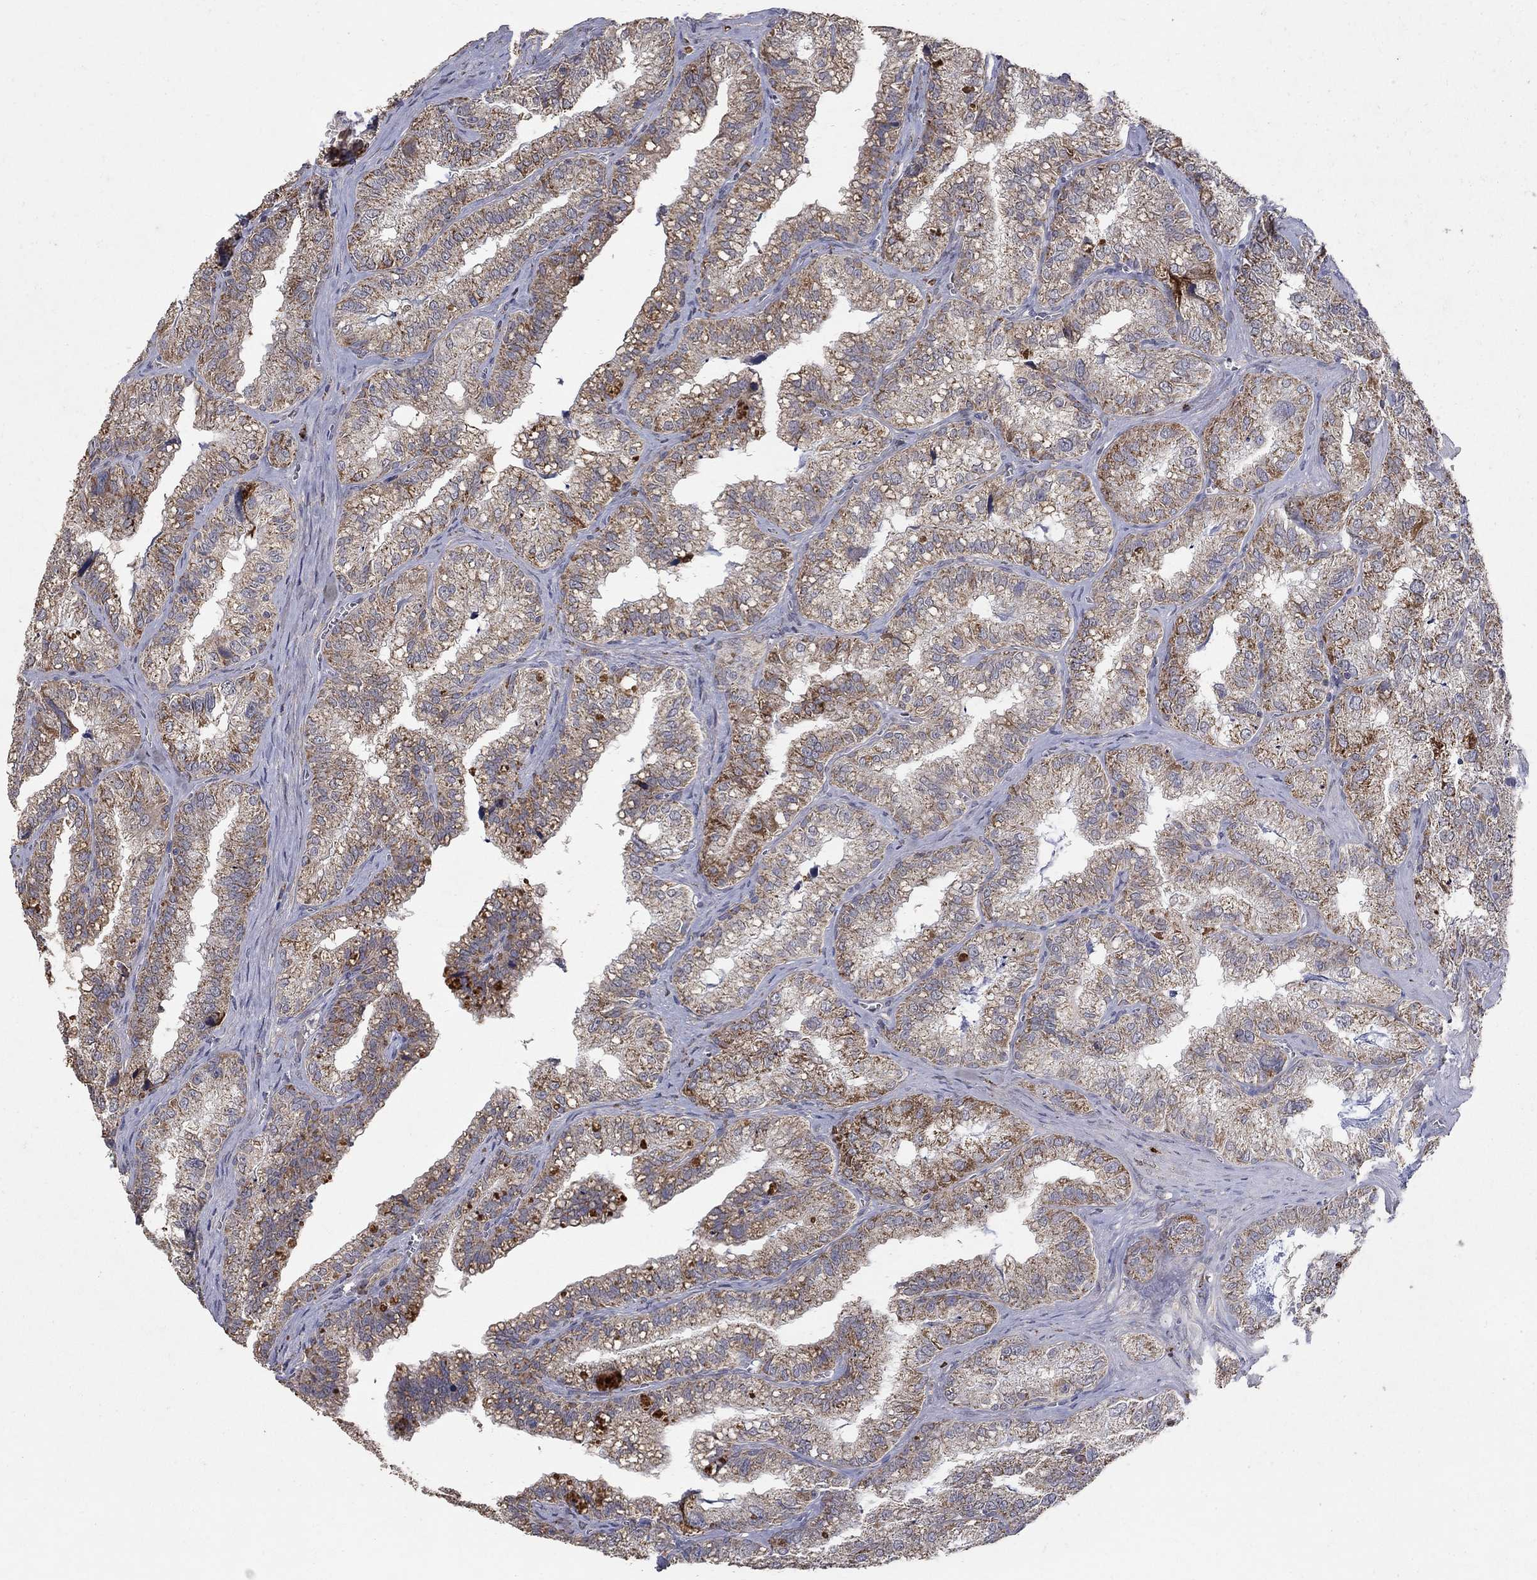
{"staining": {"intensity": "moderate", "quantity": "25%-75%", "location": "cytoplasmic/membranous"}, "tissue": "seminal vesicle", "cell_type": "Glandular cells", "image_type": "normal", "snomed": [{"axis": "morphology", "description": "Normal tissue, NOS"}, {"axis": "topography", "description": "Seminal veicle"}], "caption": "Protein positivity by immunohistochemistry (IHC) demonstrates moderate cytoplasmic/membranous staining in approximately 25%-75% of glandular cells in normal seminal vesicle.", "gene": "GPSM1", "patient": {"sex": "male", "age": 57}}